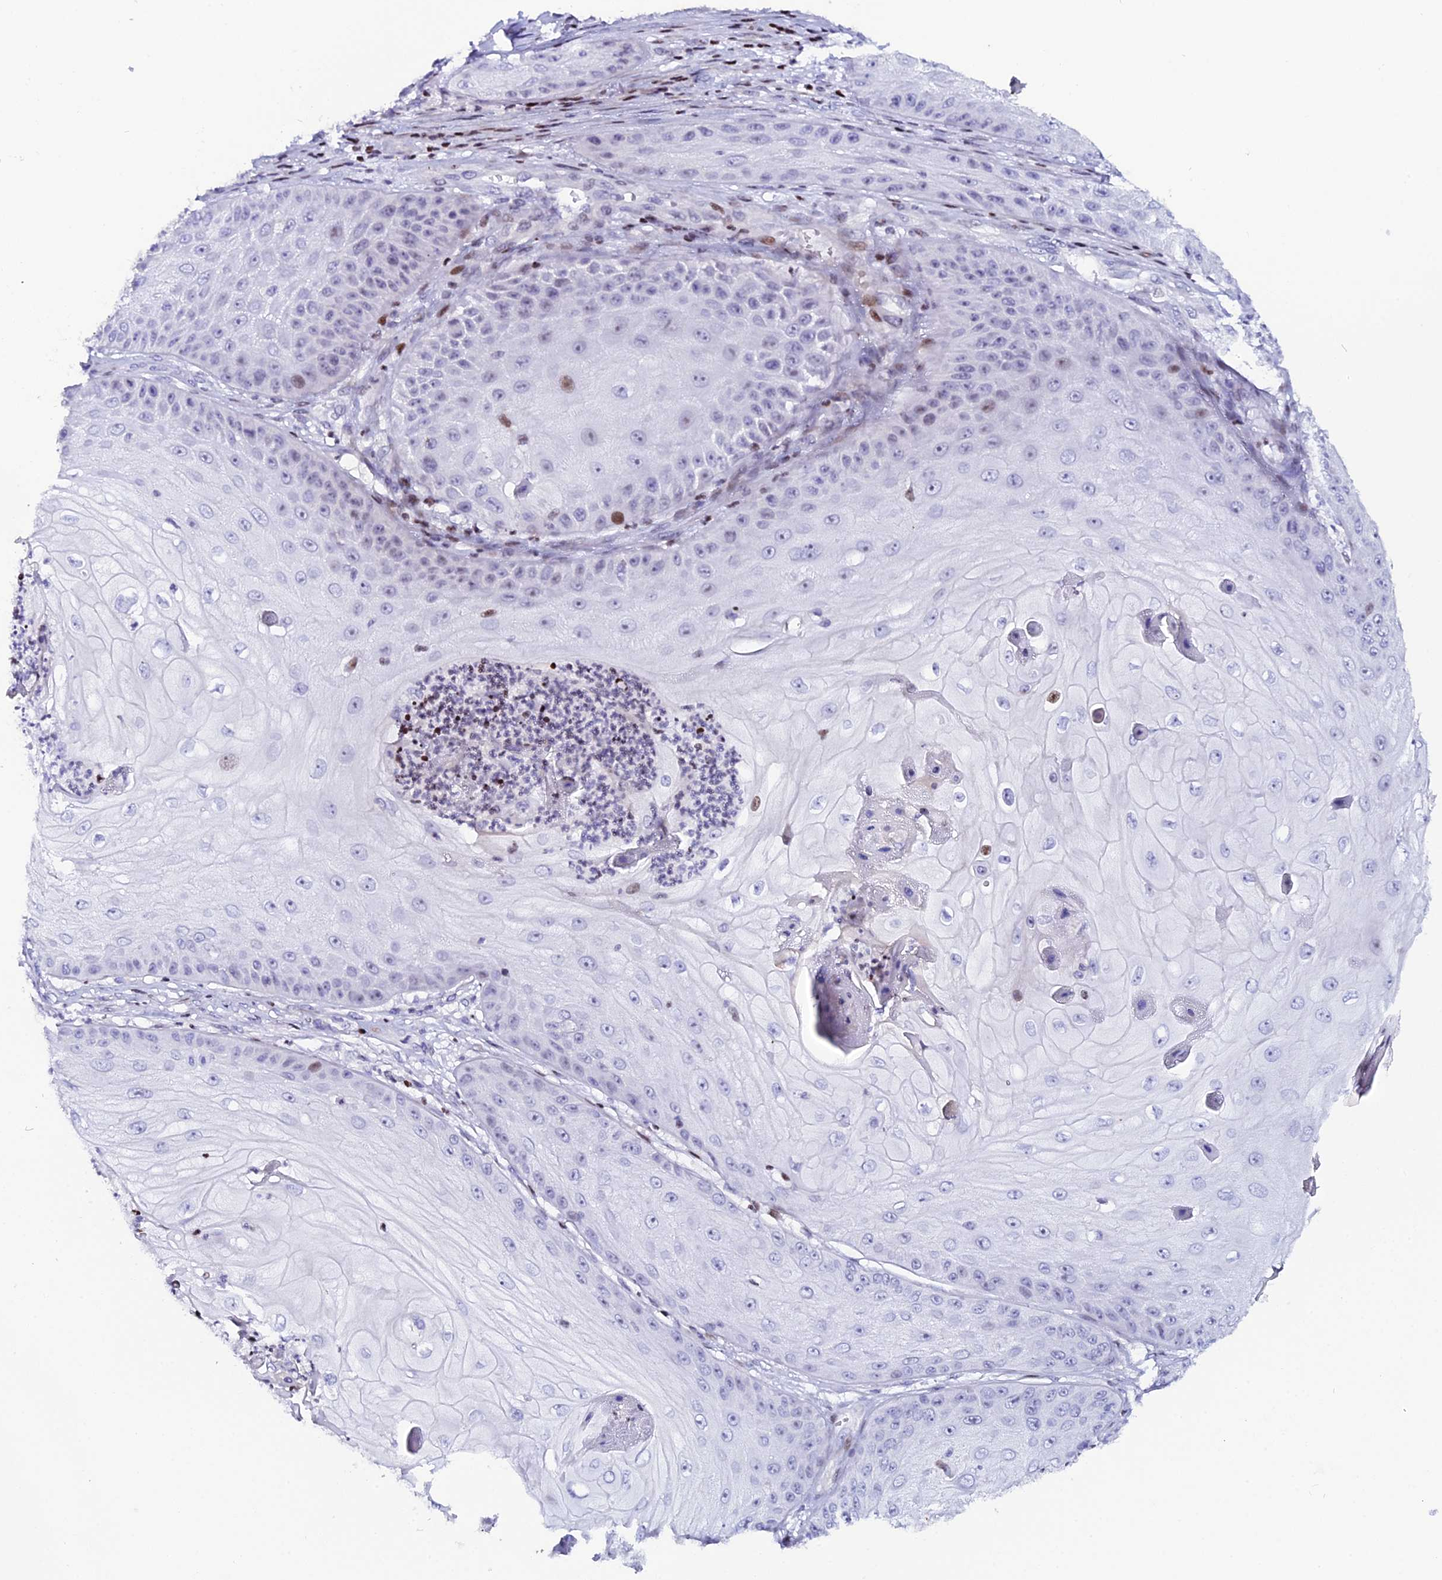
{"staining": {"intensity": "moderate", "quantity": "<25%", "location": "nuclear"}, "tissue": "skin cancer", "cell_type": "Tumor cells", "image_type": "cancer", "snomed": [{"axis": "morphology", "description": "Squamous cell carcinoma, NOS"}, {"axis": "topography", "description": "Skin"}], "caption": "Human skin cancer stained with a brown dye exhibits moderate nuclear positive staining in about <25% of tumor cells.", "gene": "MYNN", "patient": {"sex": "male", "age": 70}}